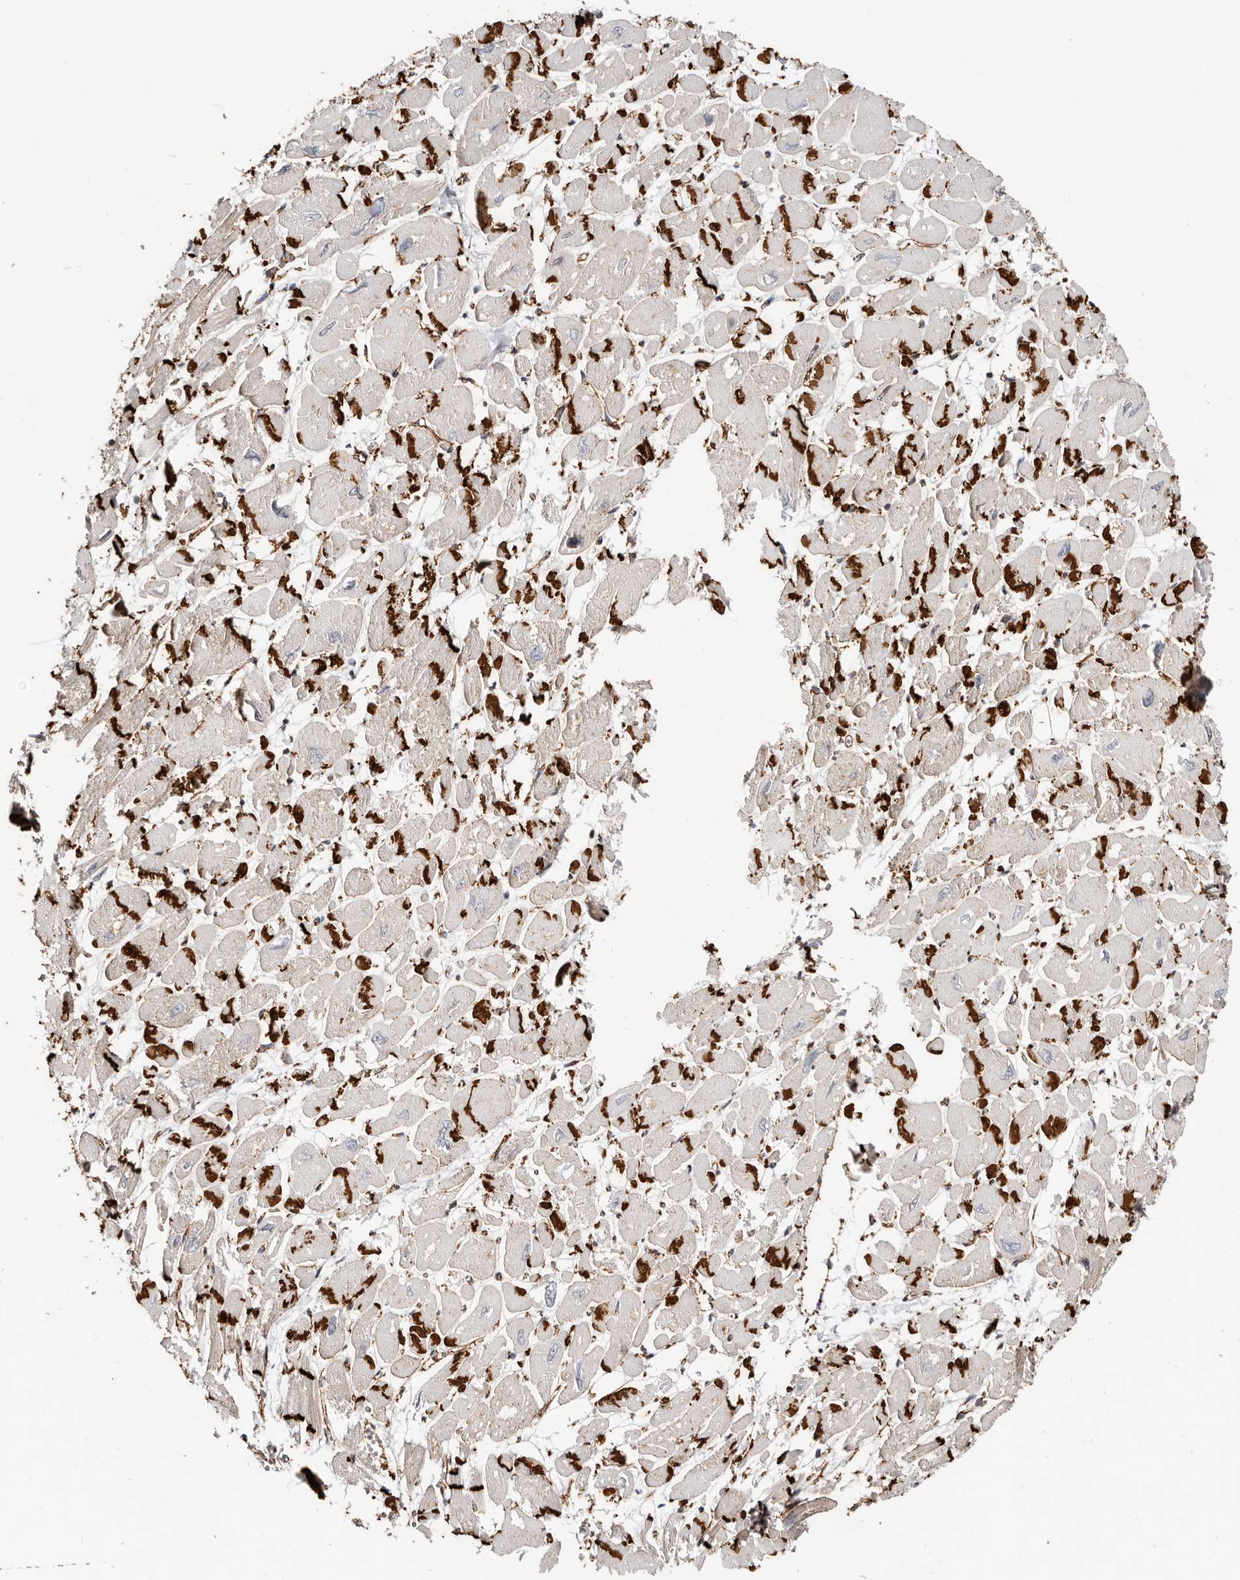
{"staining": {"intensity": "strong", "quantity": "25%-75%", "location": "cytoplasmic/membranous"}, "tissue": "heart muscle", "cell_type": "Cardiomyocytes", "image_type": "normal", "snomed": [{"axis": "morphology", "description": "Normal tissue, NOS"}, {"axis": "topography", "description": "Heart"}], "caption": "This histopathology image exhibits immunohistochemistry staining of unremarkable human heart muscle, with high strong cytoplasmic/membranous positivity in approximately 25%-75% of cardiomyocytes.", "gene": "CTNNB1", "patient": {"sex": "male", "age": 54}}